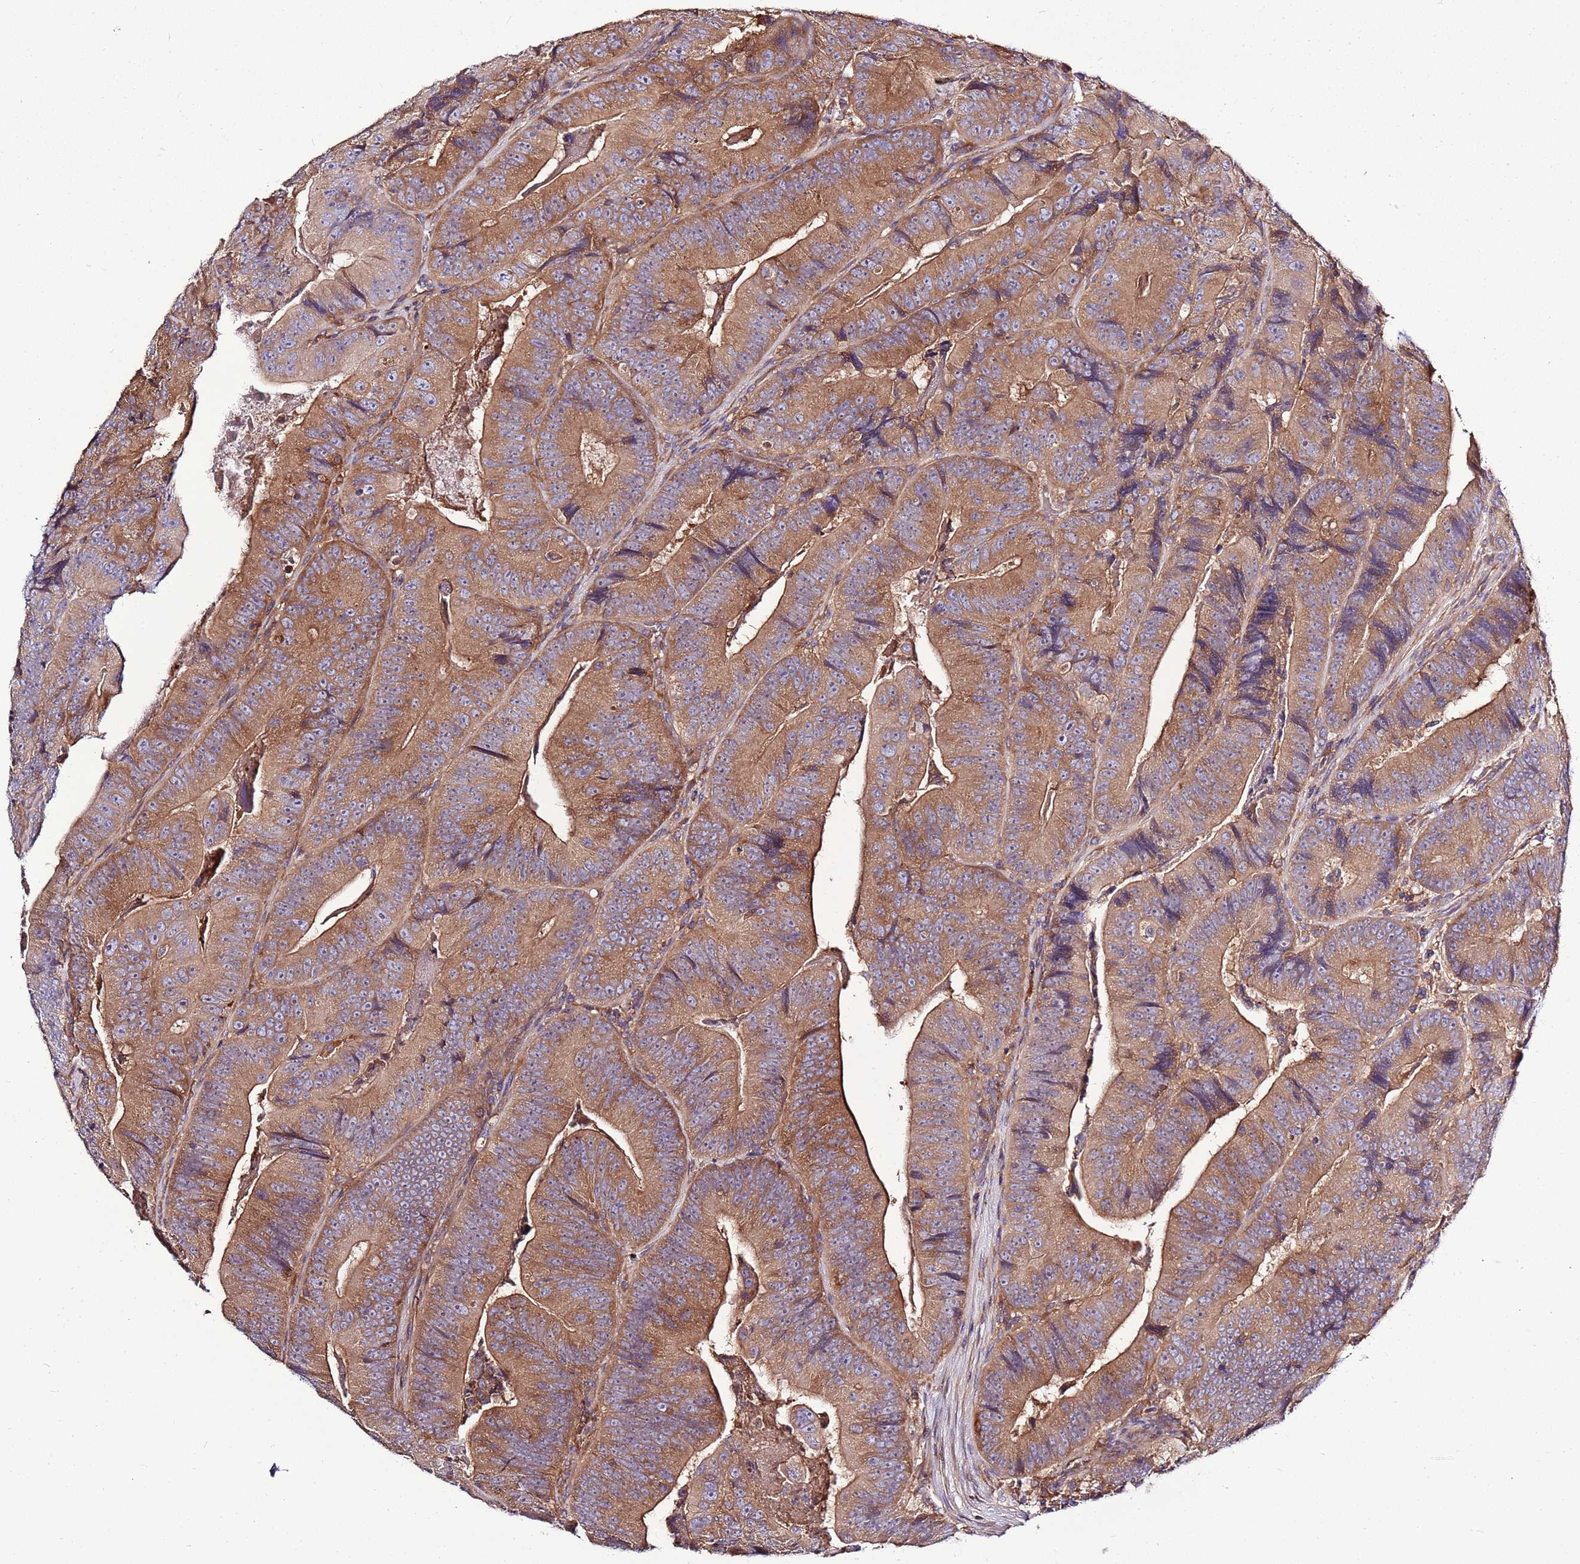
{"staining": {"intensity": "moderate", "quantity": ">75%", "location": "cytoplasmic/membranous"}, "tissue": "colorectal cancer", "cell_type": "Tumor cells", "image_type": "cancer", "snomed": [{"axis": "morphology", "description": "Adenocarcinoma, NOS"}, {"axis": "topography", "description": "Colon"}], "caption": "Protein analysis of adenocarcinoma (colorectal) tissue exhibits moderate cytoplasmic/membranous staining in approximately >75% of tumor cells.", "gene": "ATXN2L", "patient": {"sex": "female", "age": 86}}